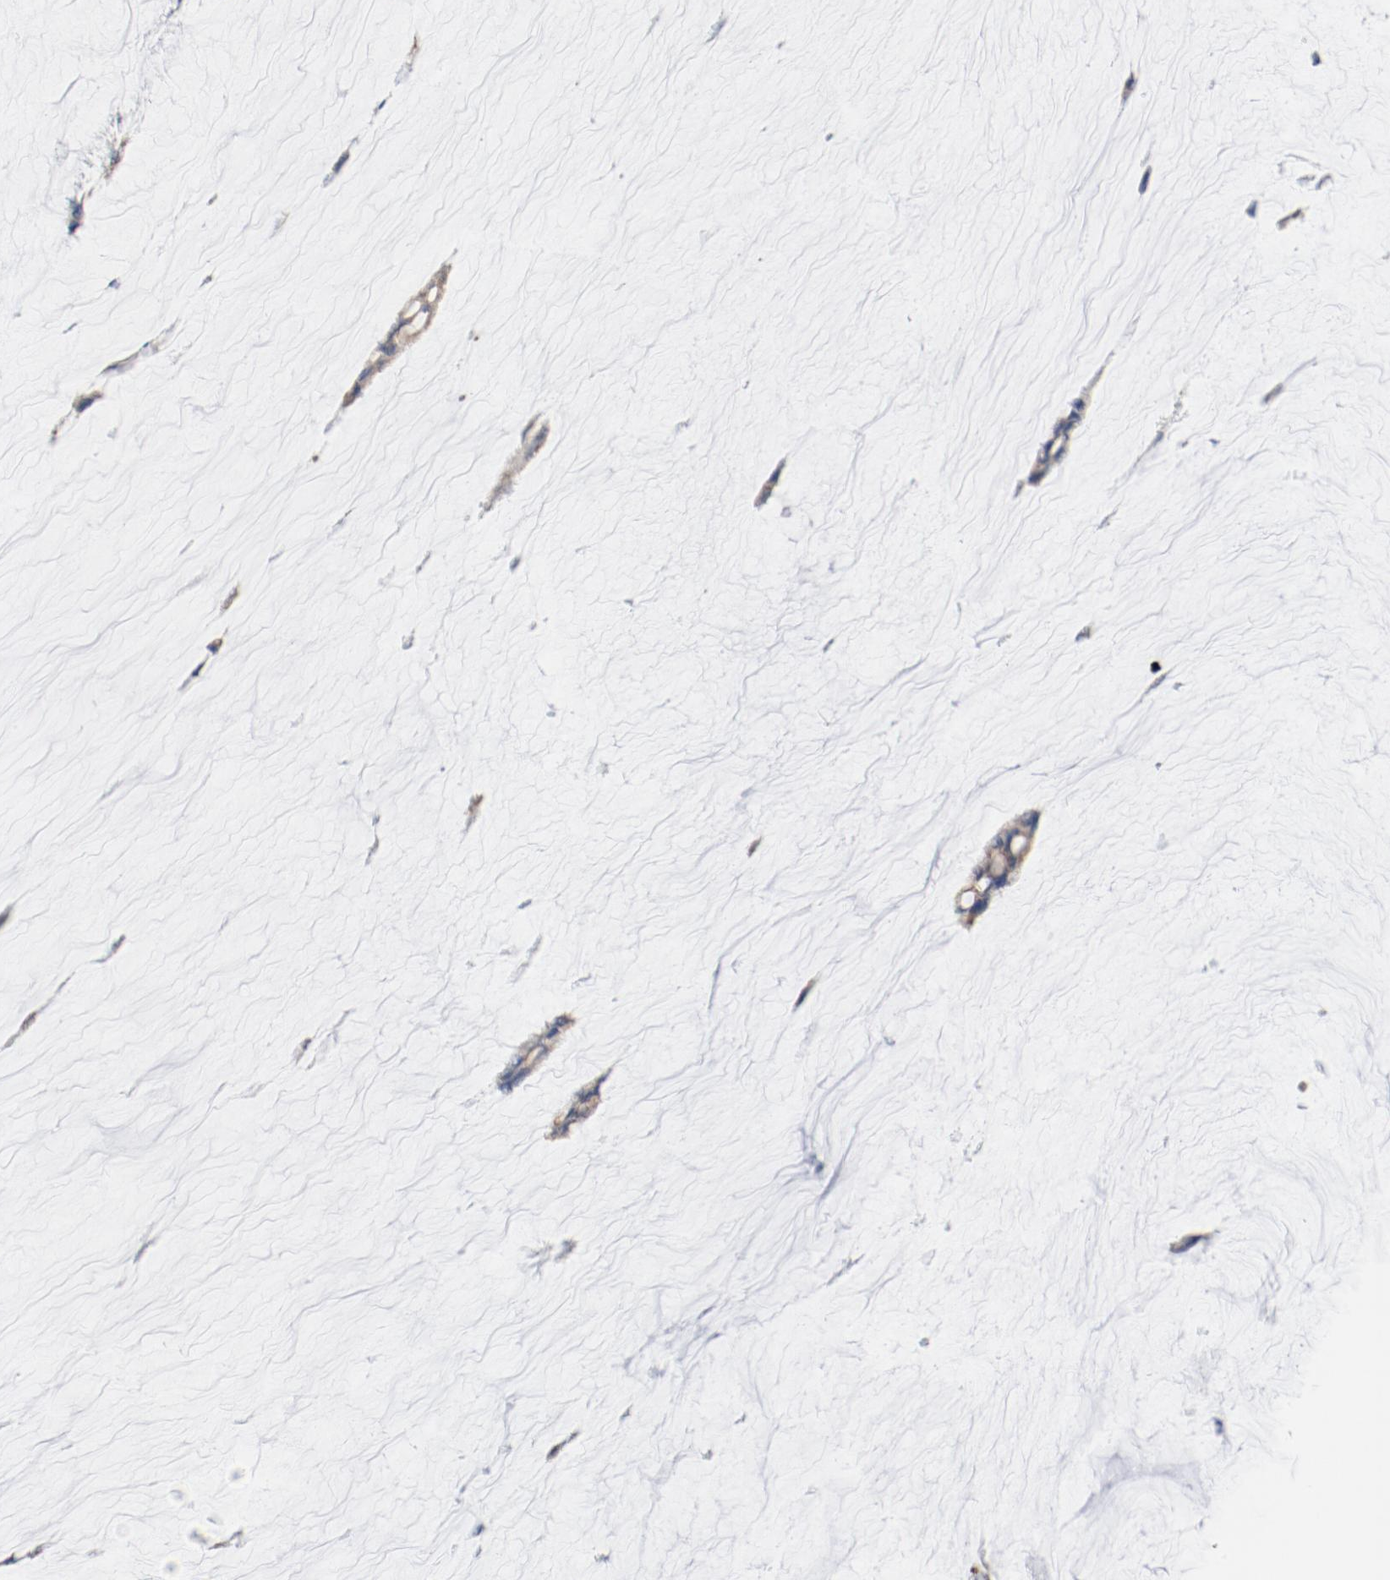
{"staining": {"intensity": "weak", "quantity": ">75%", "location": "cytoplasmic/membranous"}, "tissue": "ovarian cancer", "cell_type": "Tumor cells", "image_type": "cancer", "snomed": [{"axis": "morphology", "description": "Cystadenocarcinoma, mucinous, NOS"}, {"axis": "topography", "description": "Ovary"}], "caption": "Brown immunohistochemical staining in ovarian mucinous cystadenocarcinoma shows weak cytoplasmic/membranous staining in about >75% of tumor cells. Immunohistochemistry stains the protein in brown and the nuclei are stained blue.", "gene": "SETD3", "patient": {"sex": "female", "age": 39}}